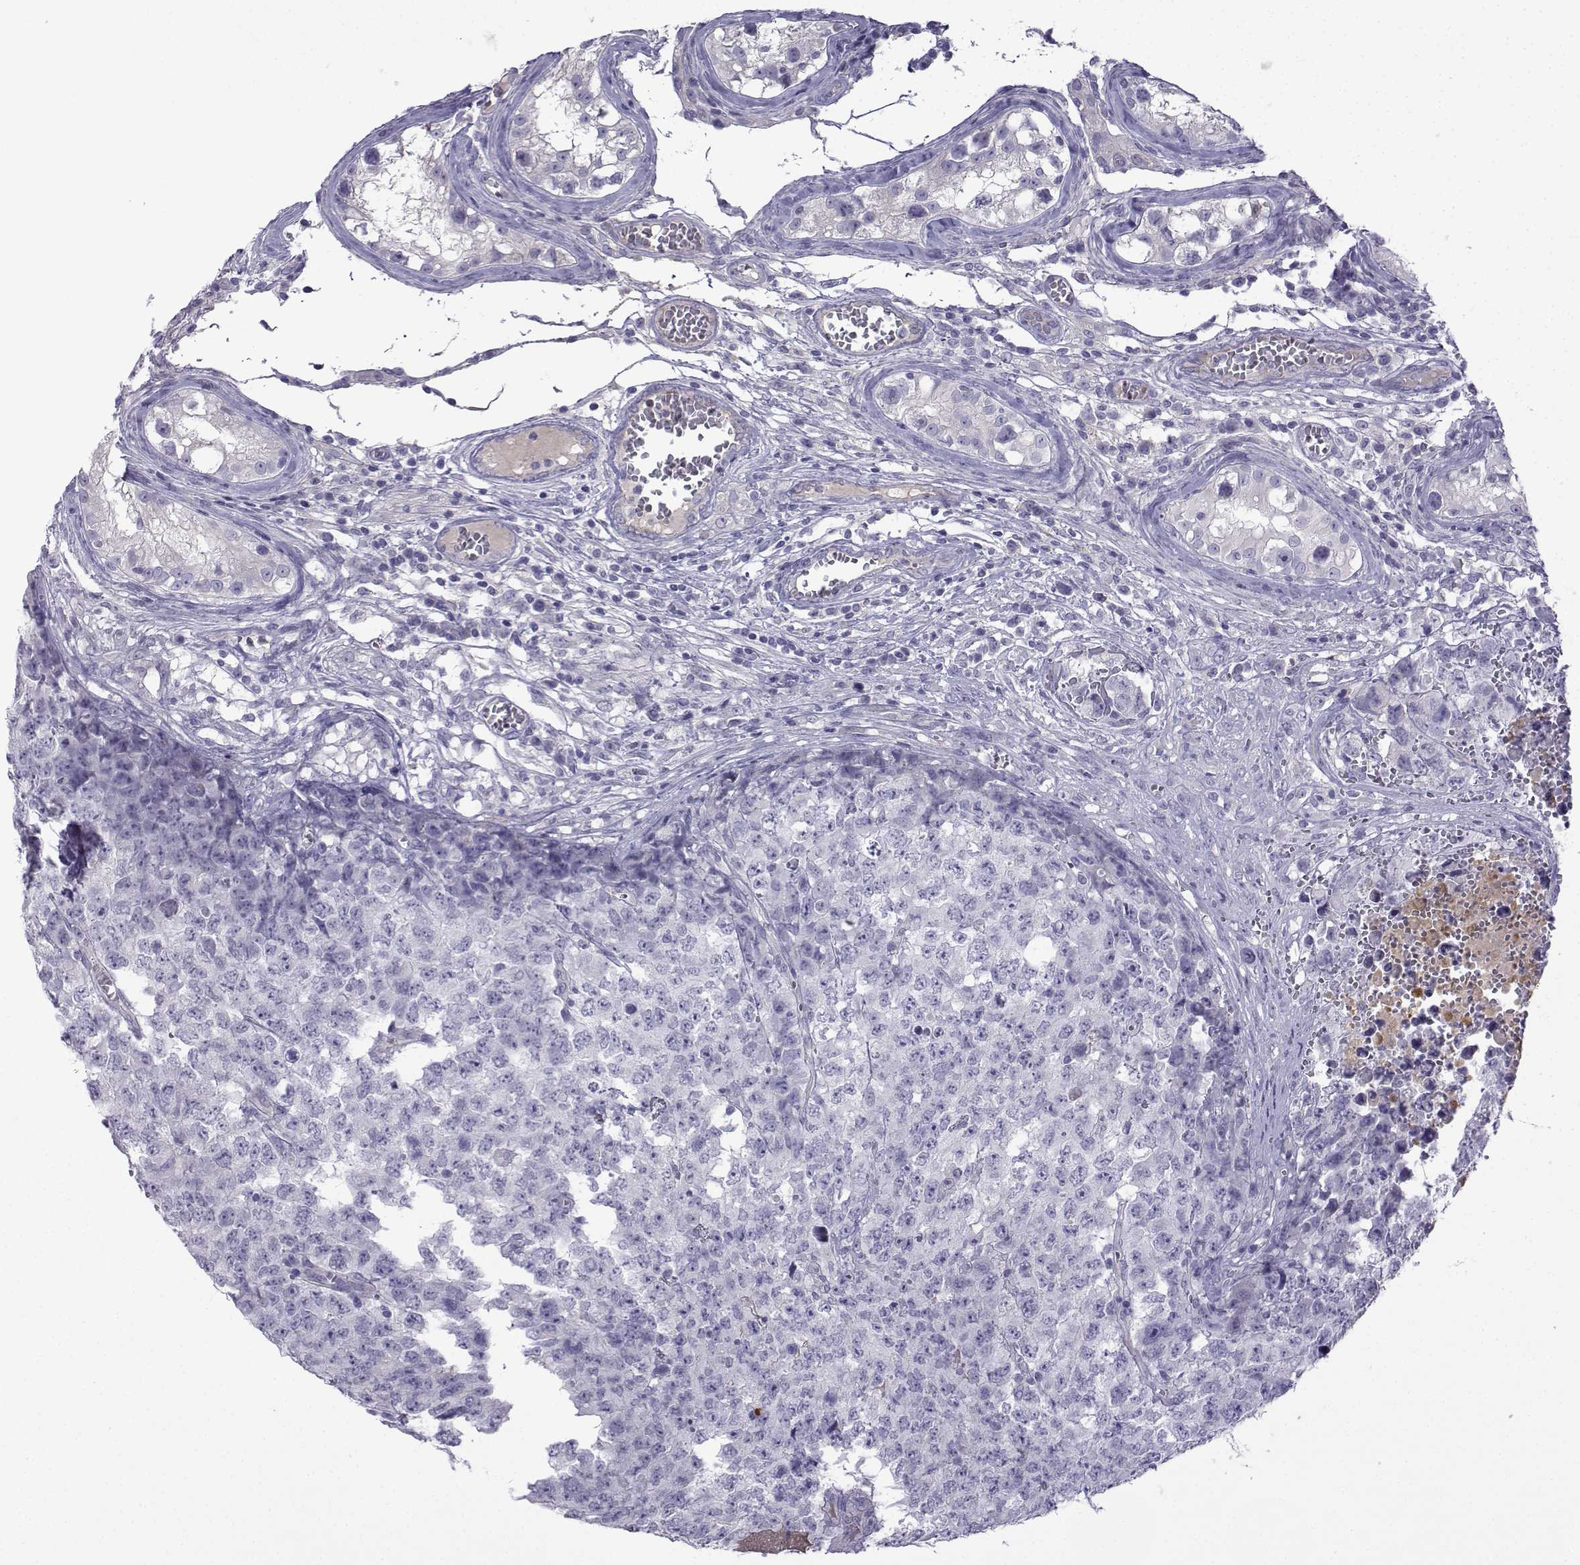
{"staining": {"intensity": "negative", "quantity": "none", "location": "none"}, "tissue": "testis cancer", "cell_type": "Tumor cells", "image_type": "cancer", "snomed": [{"axis": "morphology", "description": "Carcinoma, Embryonal, NOS"}, {"axis": "topography", "description": "Testis"}], "caption": "Embryonal carcinoma (testis) stained for a protein using immunohistochemistry (IHC) demonstrates no positivity tumor cells.", "gene": "SPACA7", "patient": {"sex": "male", "age": 23}}